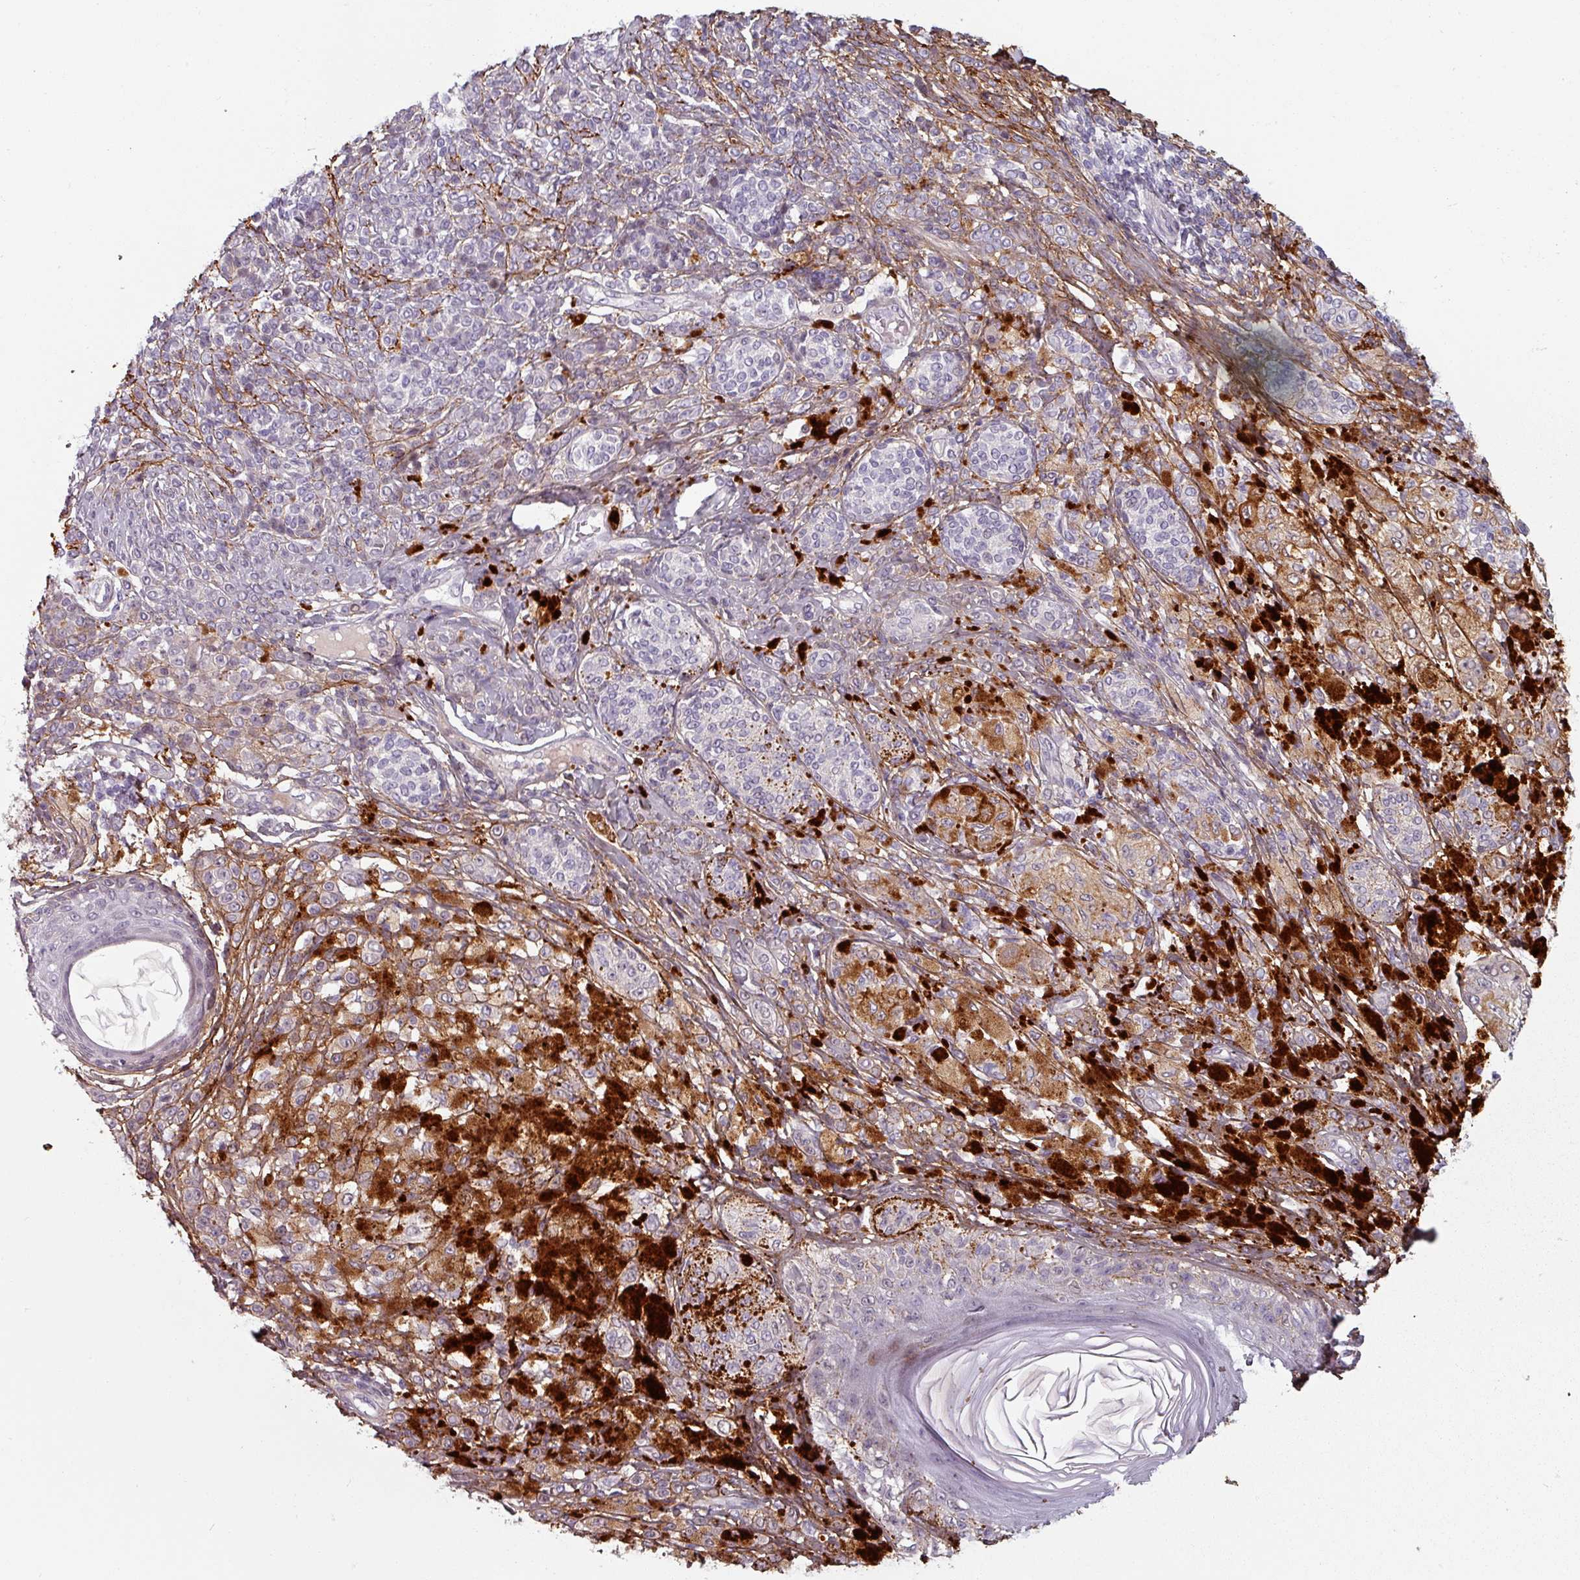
{"staining": {"intensity": "negative", "quantity": "none", "location": "none"}, "tissue": "melanoma", "cell_type": "Tumor cells", "image_type": "cancer", "snomed": [{"axis": "morphology", "description": "Malignant melanoma, NOS"}, {"axis": "topography", "description": "Skin"}], "caption": "Melanoma was stained to show a protein in brown. There is no significant positivity in tumor cells. (DAB (3,3'-diaminobenzidine) immunohistochemistry with hematoxylin counter stain).", "gene": "CYB5RL", "patient": {"sex": "male", "age": 42}}